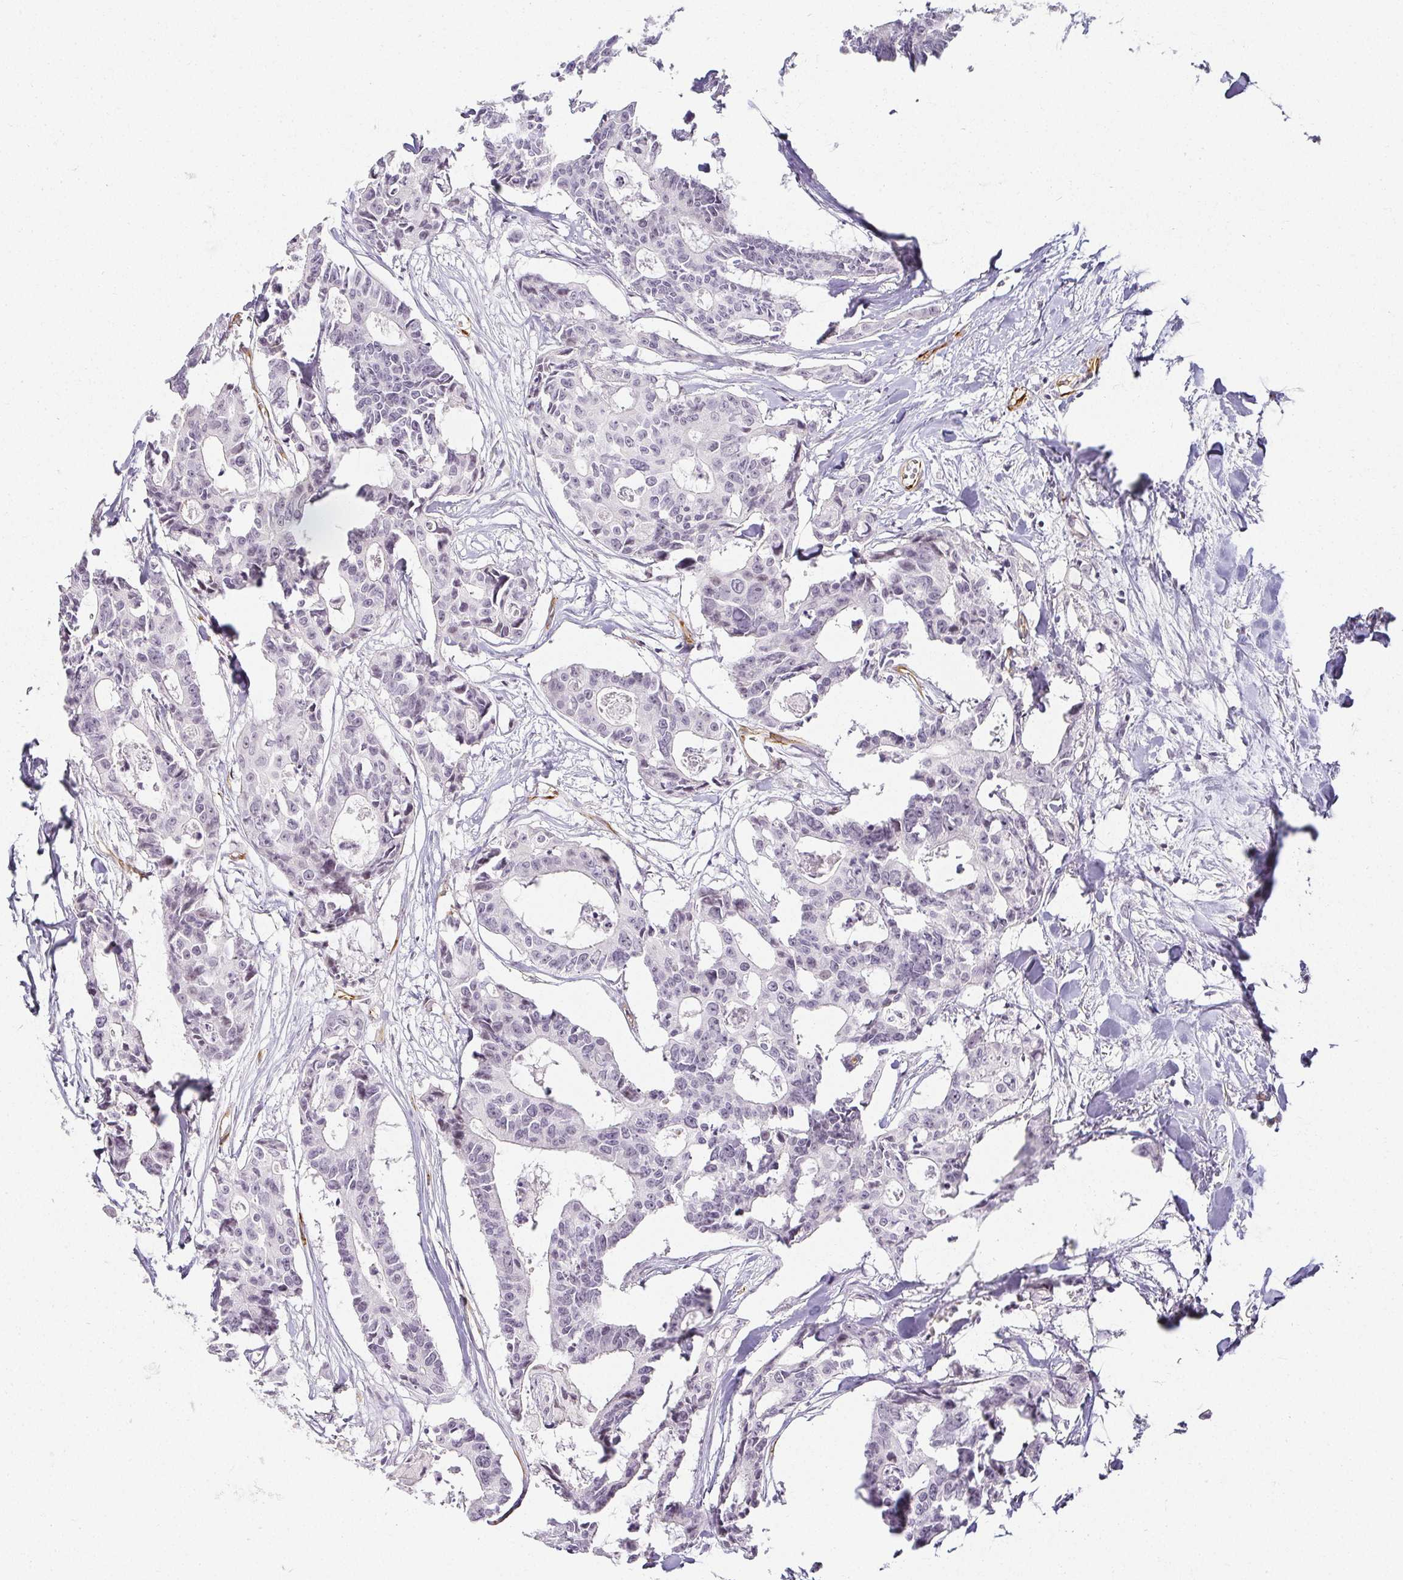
{"staining": {"intensity": "negative", "quantity": "none", "location": "none"}, "tissue": "colorectal cancer", "cell_type": "Tumor cells", "image_type": "cancer", "snomed": [{"axis": "morphology", "description": "Adenocarcinoma, NOS"}, {"axis": "topography", "description": "Rectum"}], "caption": "The immunohistochemistry photomicrograph has no significant expression in tumor cells of colorectal cancer (adenocarcinoma) tissue.", "gene": "ACAN", "patient": {"sex": "male", "age": 57}}